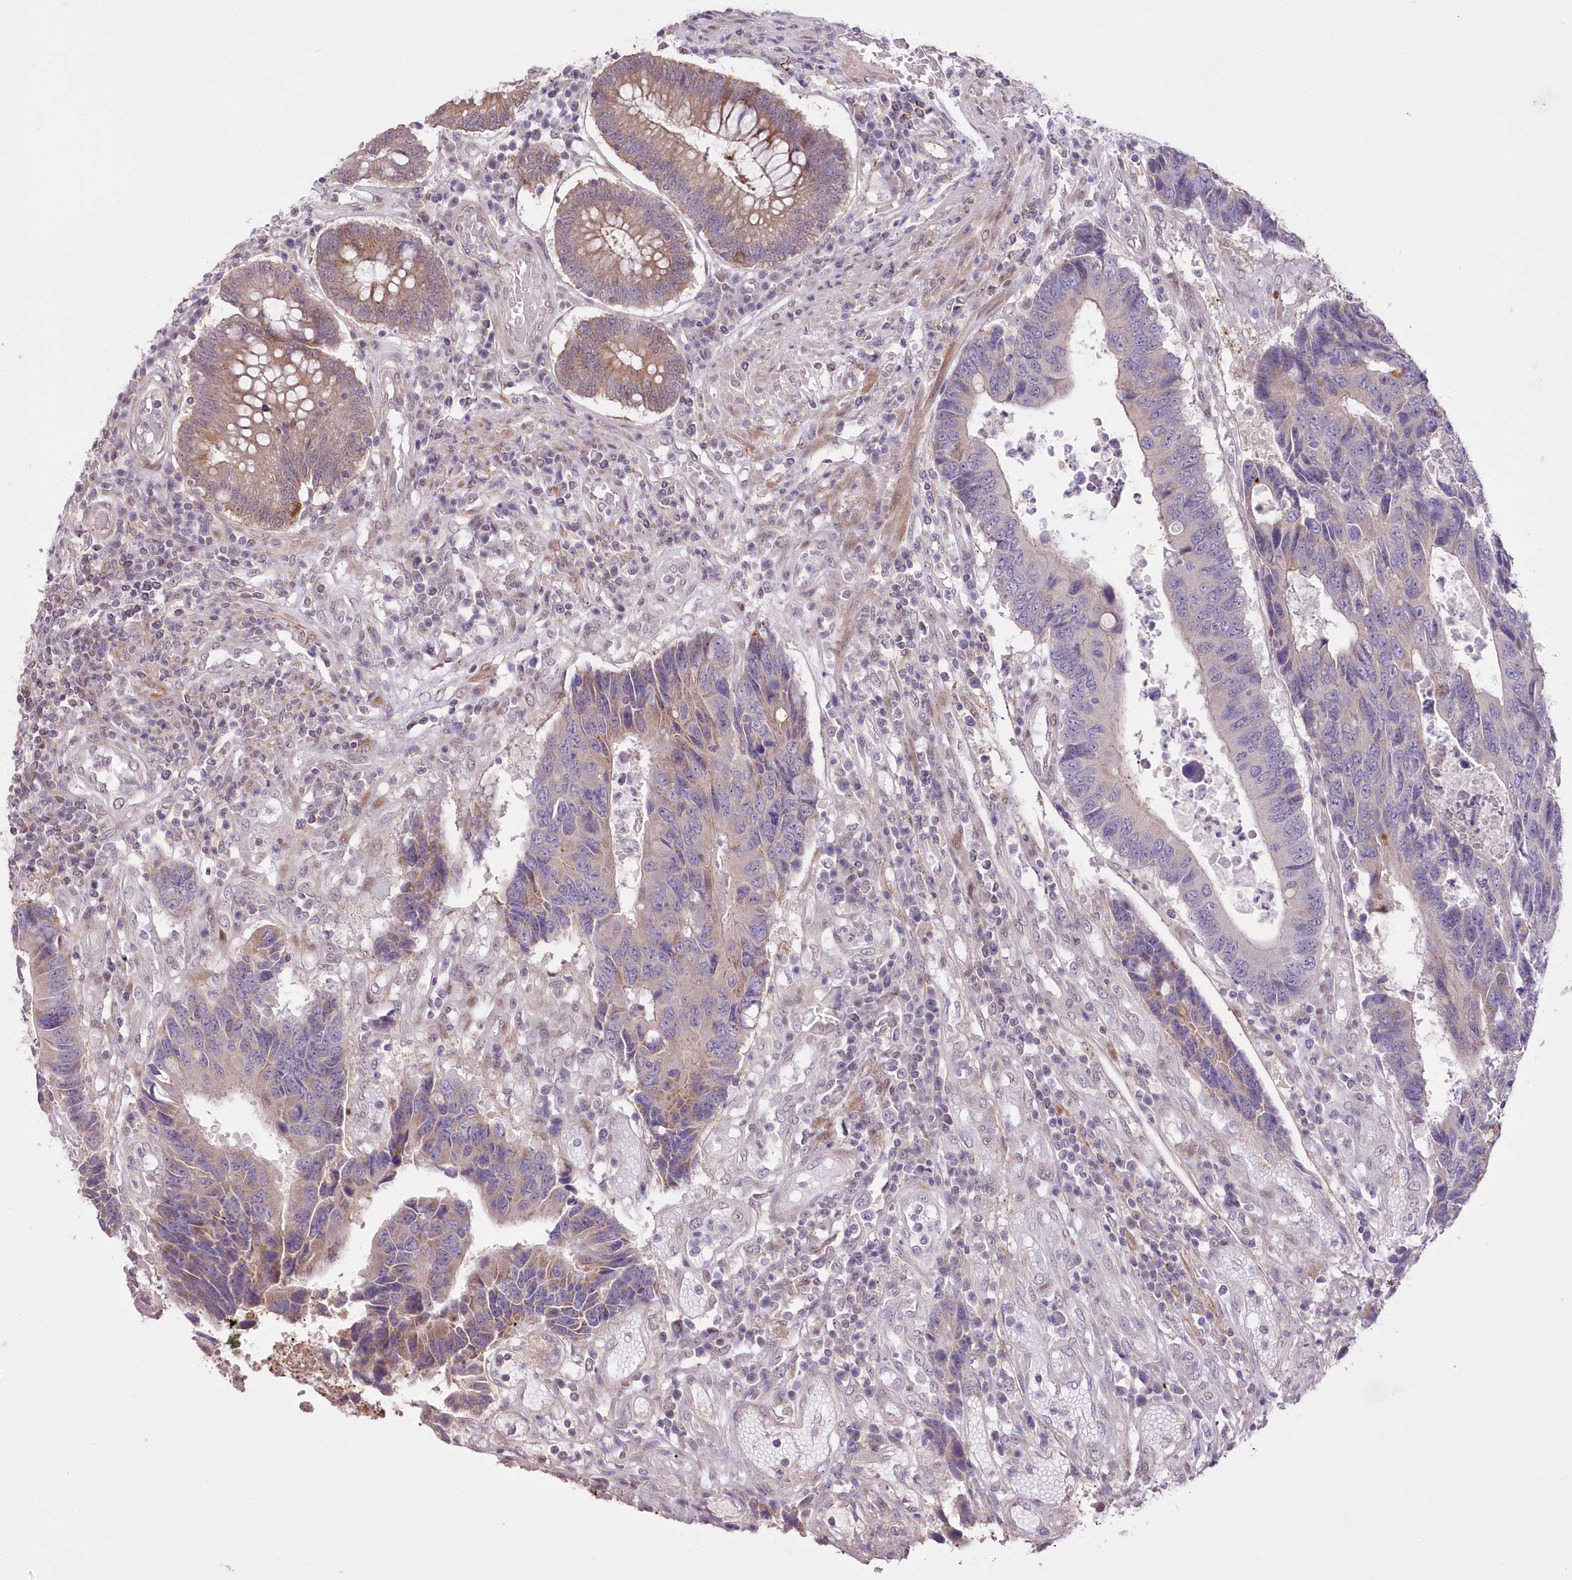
{"staining": {"intensity": "moderate", "quantity": "<25%", "location": "cytoplasmic/membranous"}, "tissue": "colorectal cancer", "cell_type": "Tumor cells", "image_type": "cancer", "snomed": [{"axis": "morphology", "description": "Adenocarcinoma, NOS"}, {"axis": "topography", "description": "Rectum"}], "caption": "This is a micrograph of immunohistochemistry (IHC) staining of colorectal cancer (adenocarcinoma), which shows moderate positivity in the cytoplasmic/membranous of tumor cells.", "gene": "FAM241B", "patient": {"sex": "male", "age": 84}}